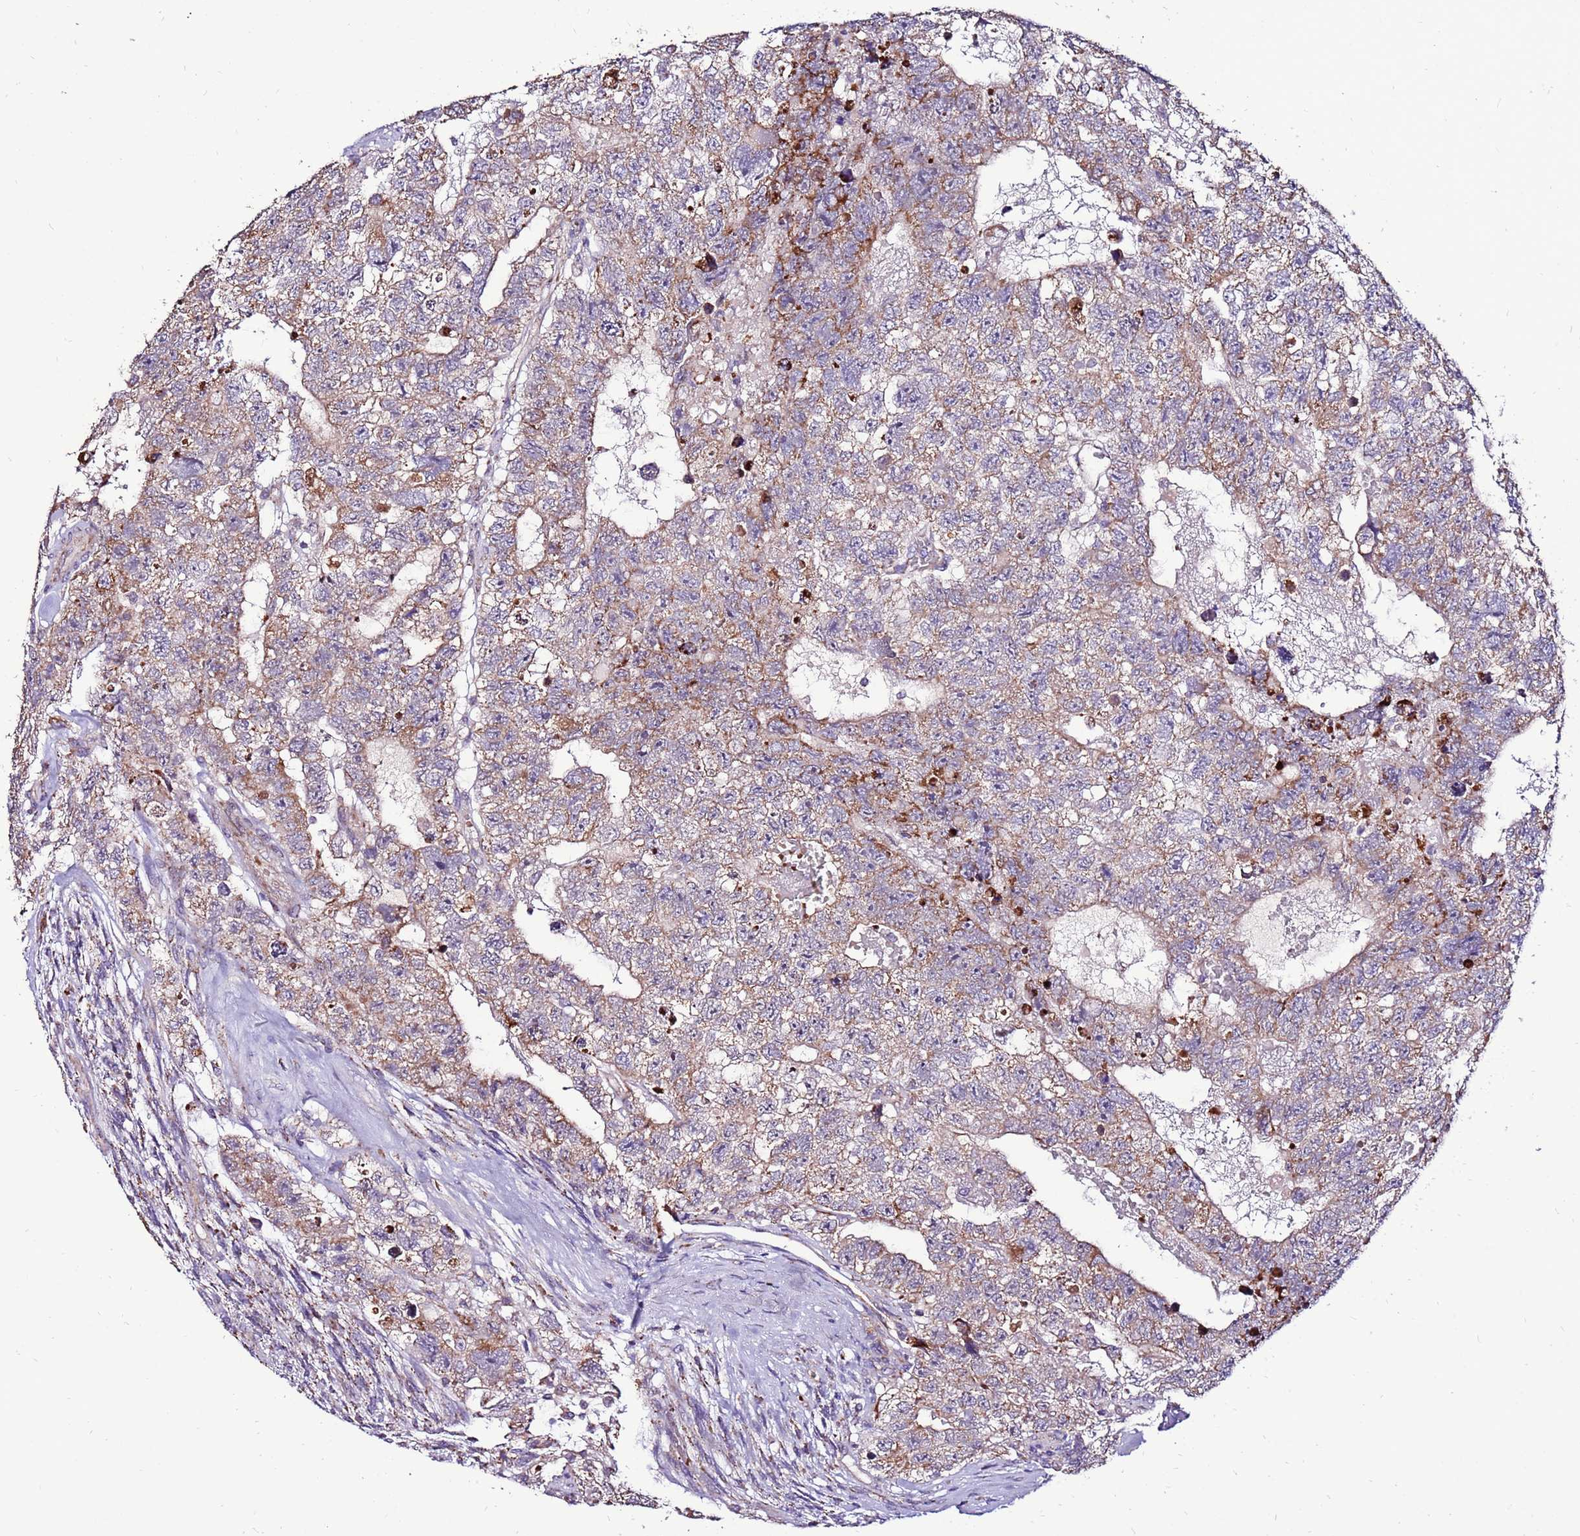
{"staining": {"intensity": "weak", "quantity": "25%-75%", "location": "cytoplasmic/membranous"}, "tissue": "testis cancer", "cell_type": "Tumor cells", "image_type": "cancer", "snomed": [{"axis": "morphology", "description": "Carcinoma, Embryonal, NOS"}, {"axis": "topography", "description": "Testis"}], "caption": "Immunohistochemical staining of embryonal carcinoma (testis) exhibits weak cytoplasmic/membranous protein expression in about 25%-75% of tumor cells.", "gene": "SPSB3", "patient": {"sex": "male", "age": 26}}